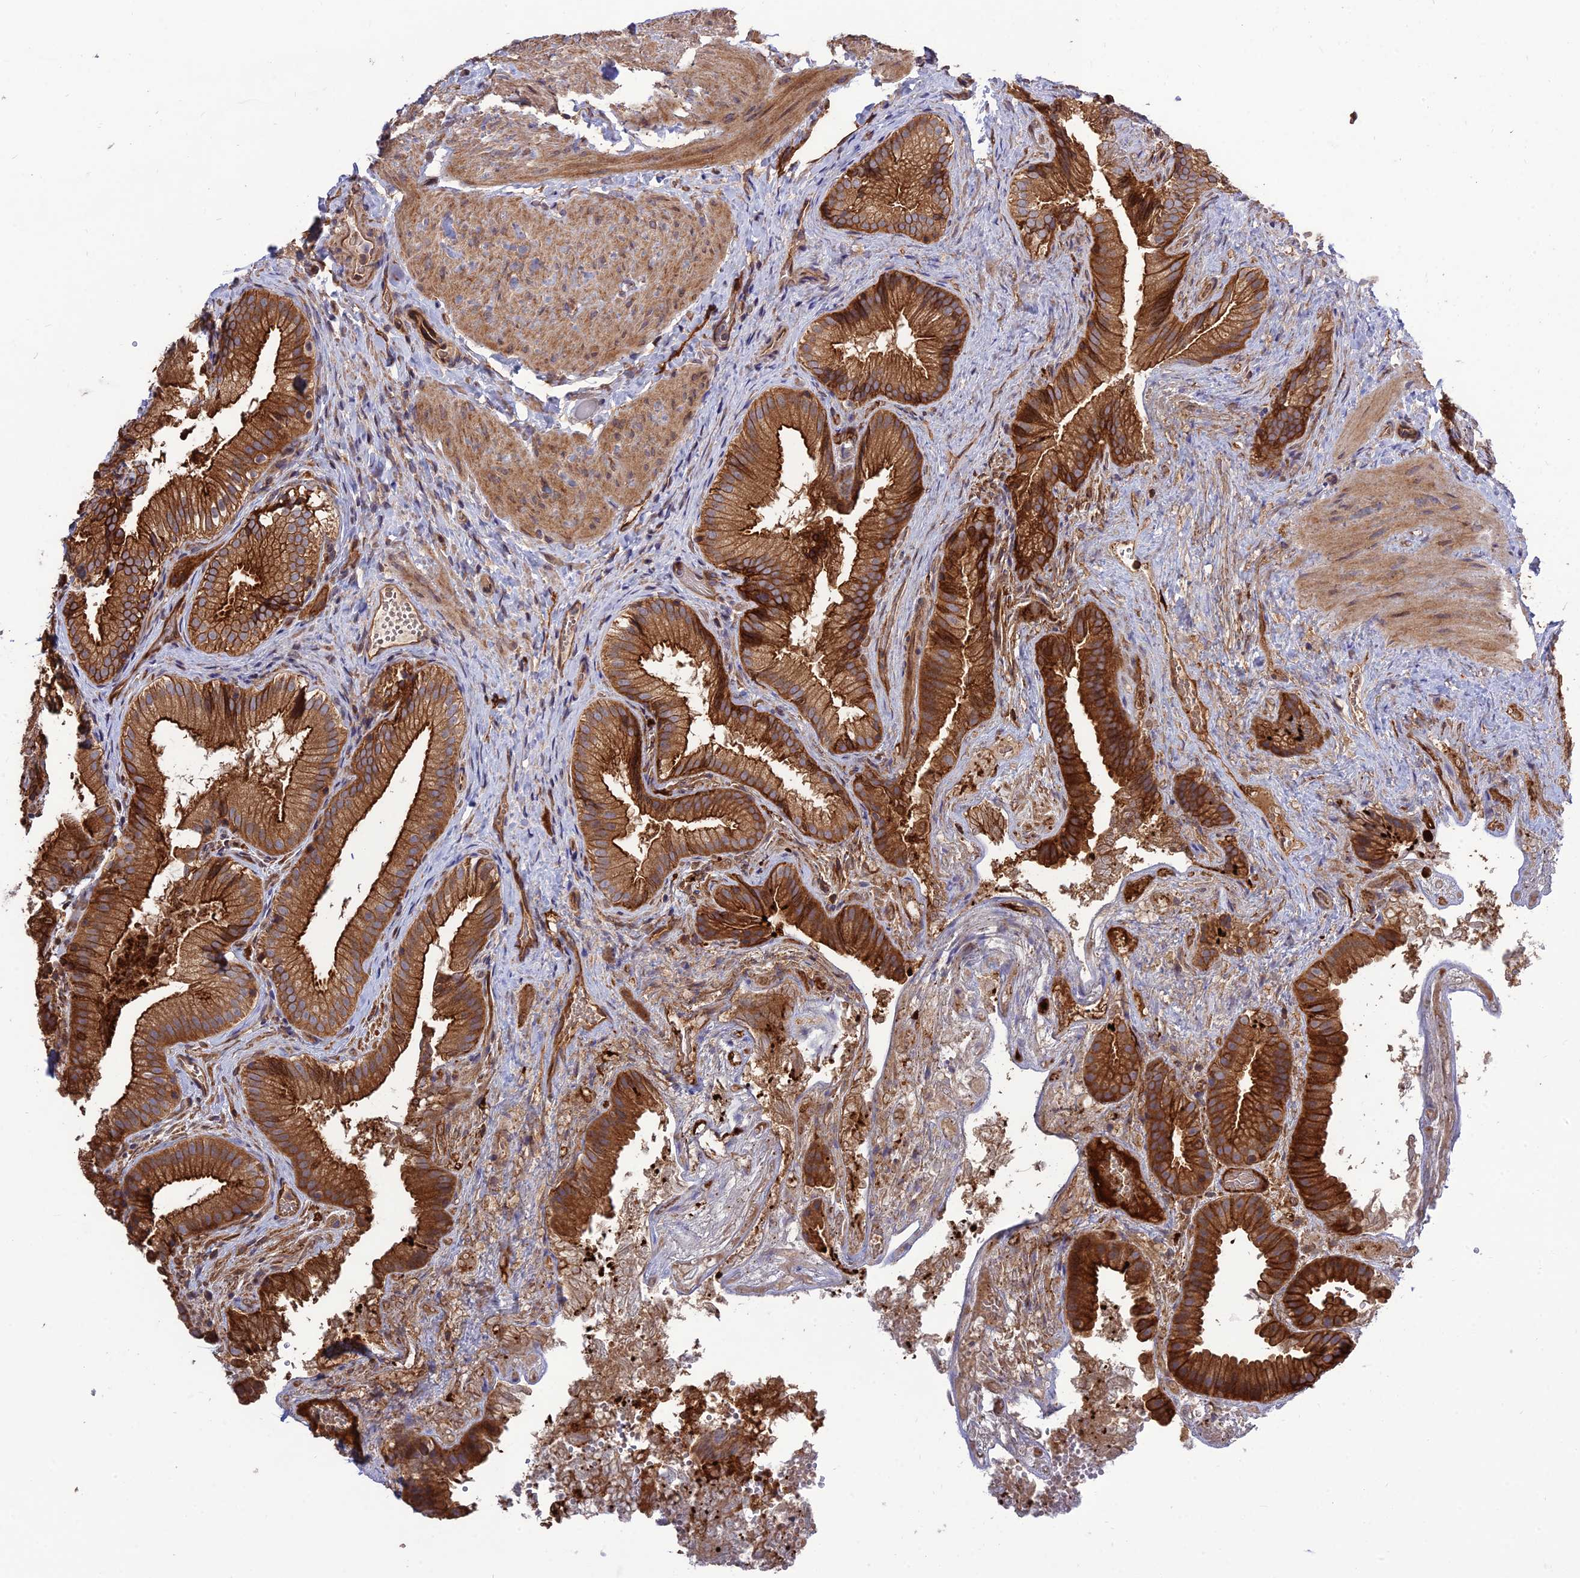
{"staining": {"intensity": "strong", "quantity": ">75%", "location": "cytoplasmic/membranous"}, "tissue": "gallbladder", "cell_type": "Glandular cells", "image_type": "normal", "snomed": [{"axis": "morphology", "description": "Normal tissue, NOS"}, {"axis": "topography", "description": "Gallbladder"}], "caption": "DAB immunohistochemical staining of normal human gallbladder demonstrates strong cytoplasmic/membranous protein staining in about >75% of glandular cells. The protein is stained brown, and the nuclei are stained in blue (DAB IHC with brightfield microscopy, high magnification).", "gene": "CRTAP", "patient": {"sex": "female", "age": 30}}